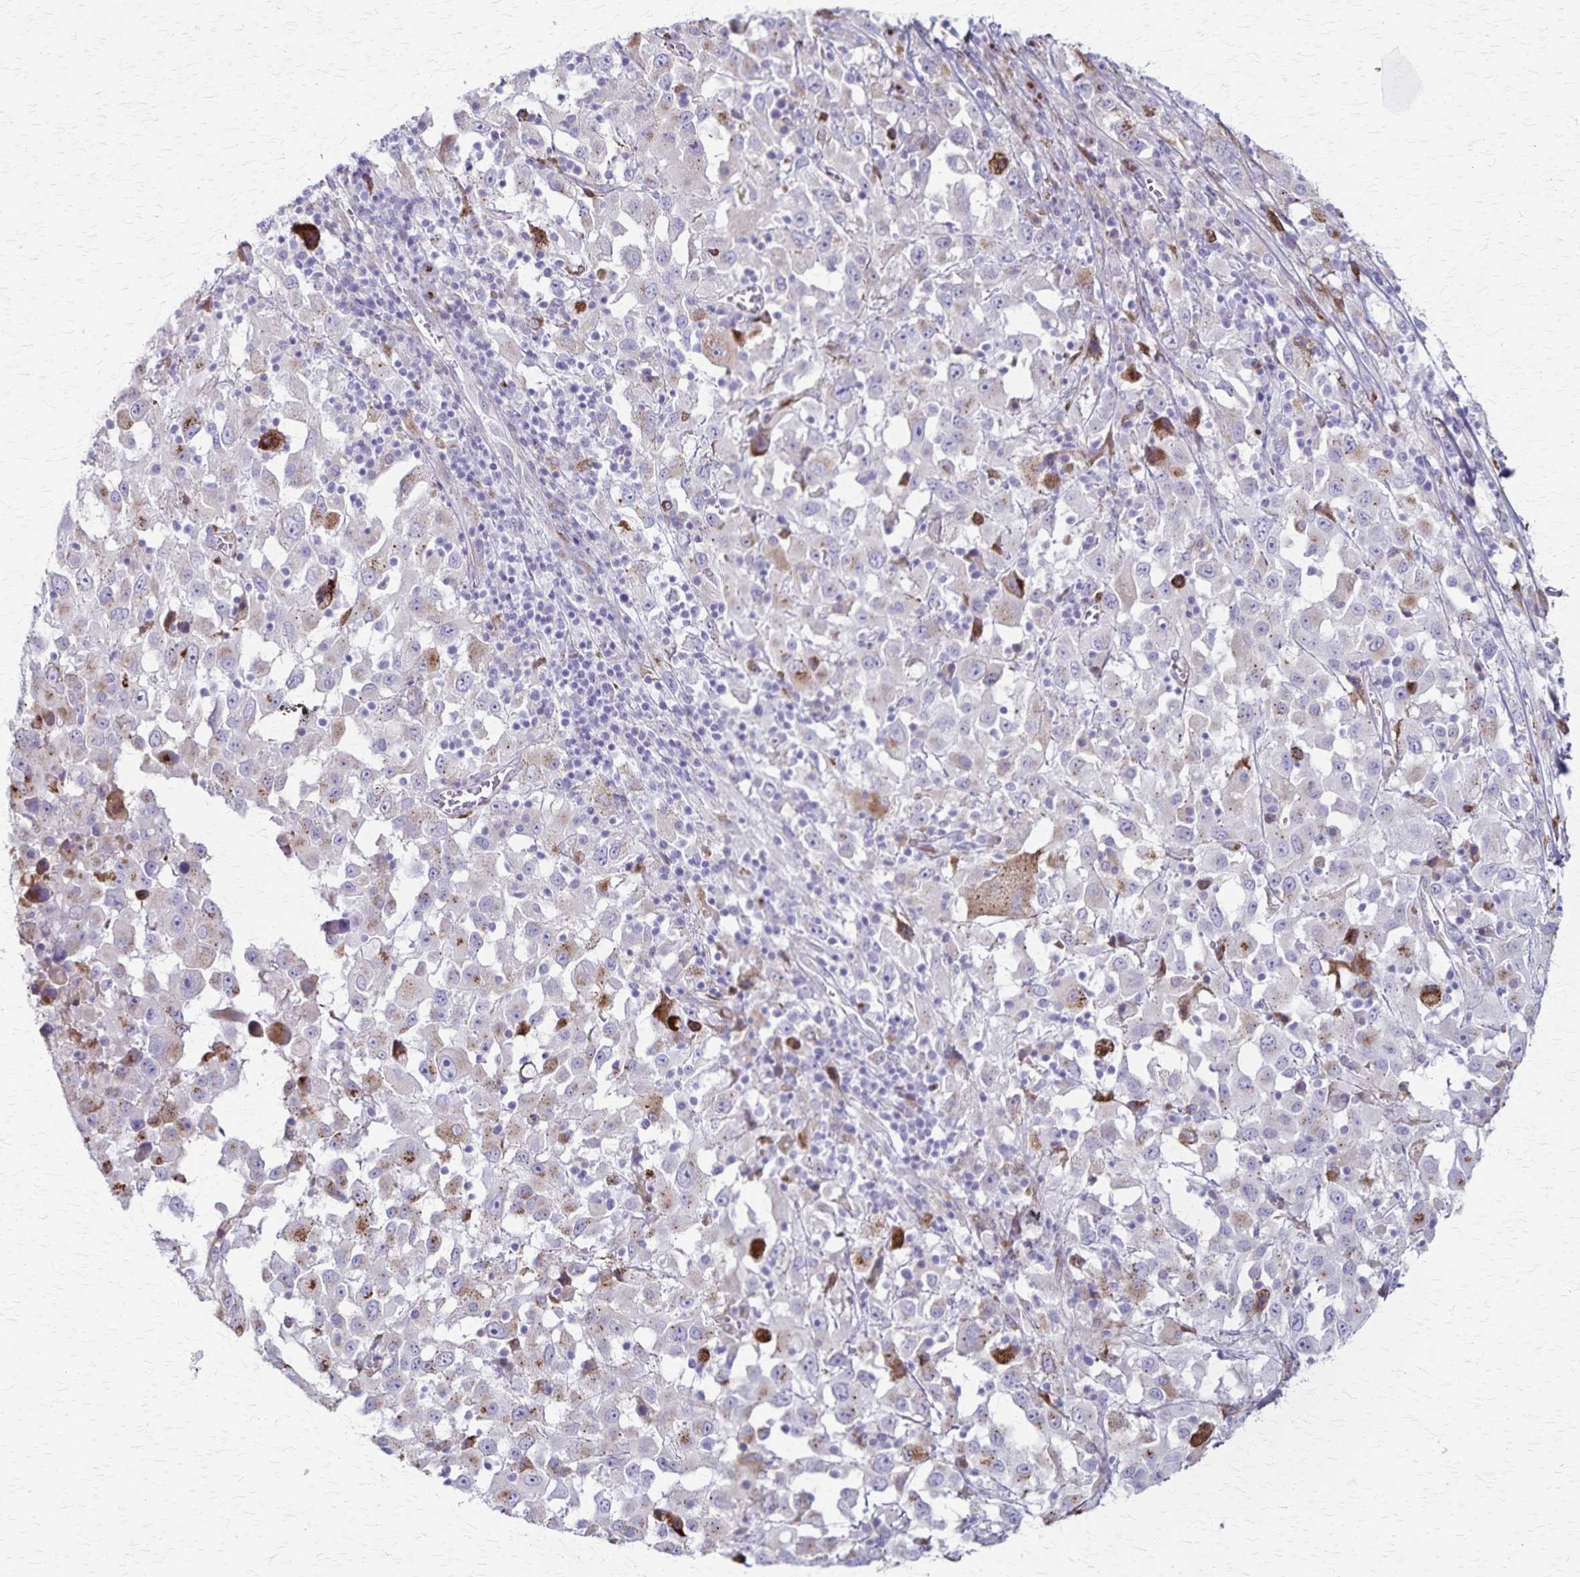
{"staining": {"intensity": "moderate", "quantity": "<25%", "location": "cytoplasmic/membranous"}, "tissue": "melanoma", "cell_type": "Tumor cells", "image_type": "cancer", "snomed": [{"axis": "morphology", "description": "Malignant melanoma, Metastatic site"}, {"axis": "topography", "description": "Soft tissue"}], "caption": "Malignant melanoma (metastatic site) tissue shows moderate cytoplasmic/membranous expression in approximately <25% of tumor cells (brown staining indicates protein expression, while blue staining denotes nuclei).", "gene": "MCFD2", "patient": {"sex": "male", "age": 50}}